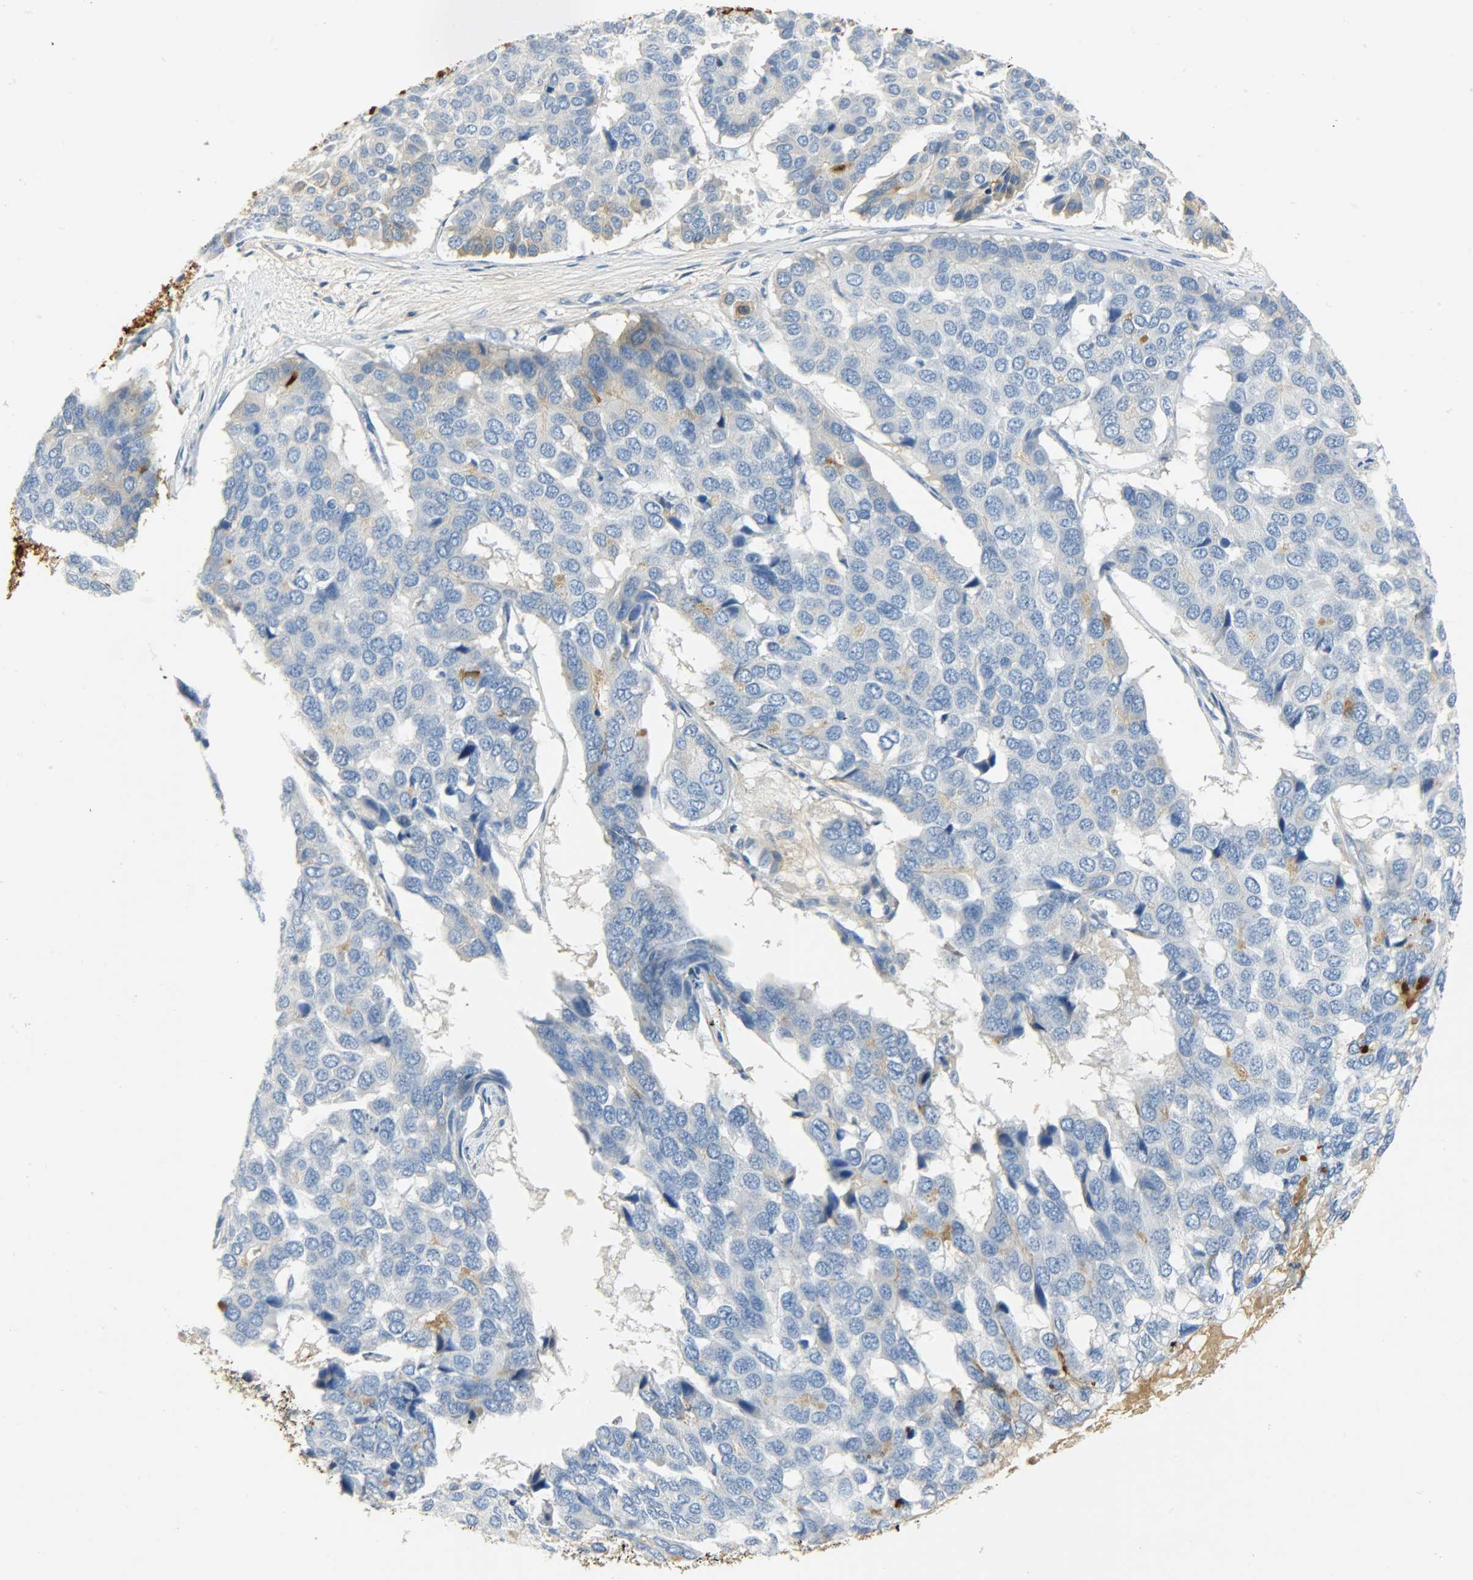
{"staining": {"intensity": "strong", "quantity": "<25%", "location": "cytoplasmic/membranous"}, "tissue": "pancreatic cancer", "cell_type": "Tumor cells", "image_type": "cancer", "snomed": [{"axis": "morphology", "description": "Adenocarcinoma, NOS"}, {"axis": "topography", "description": "Pancreas"}], "caption": "About <25% of tumor cells in human pancreatic cancer show strong cytoplasmic/membranous protein staining as visualized by brown immunohistochemical staining.", "gene": "CRP", "patient": {"sex": "male", "age": 50}}